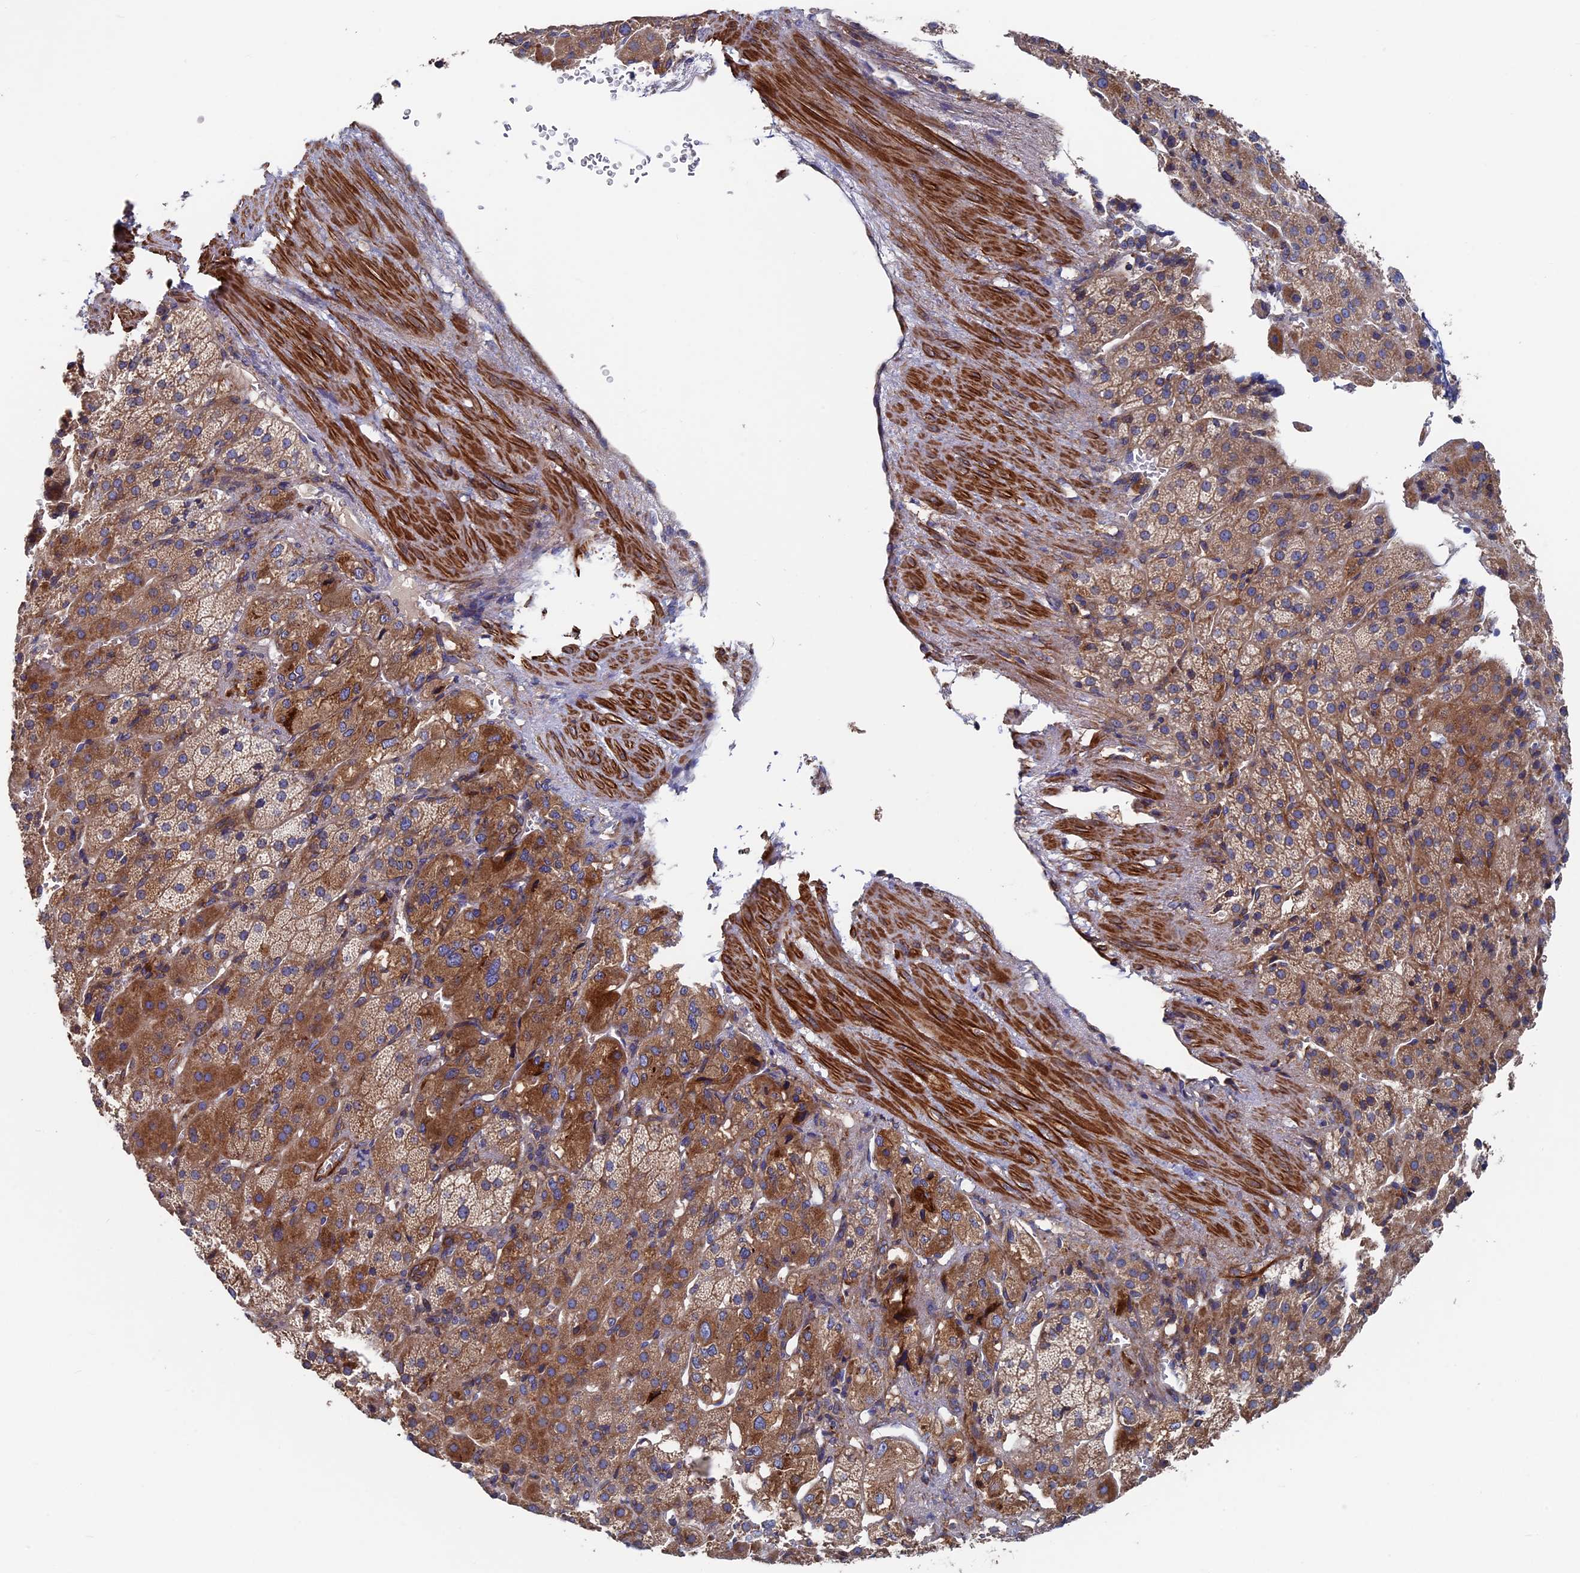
{"staining": {"intensity": "moderate", "quantity": ">75%", "location": "cytoplasmic/membranous"}, "tissue": "adrenal gland", "cell_type": "Glandular cells", "image_type": "normal", "snomed": [{"axis": "morphology", "description": "Normal tissue, NOS"}, {"axis": "topography", "description": "Adrenal gland"}], "caption": "Moderate cytoplasmic/membranous positivity for a protein is present in approximately >75% of glandular cells of benign adrenal gland using immunohistochemistry.", "gene": "DNAJC3", "patient": {"sex": "female", "age": 57}}